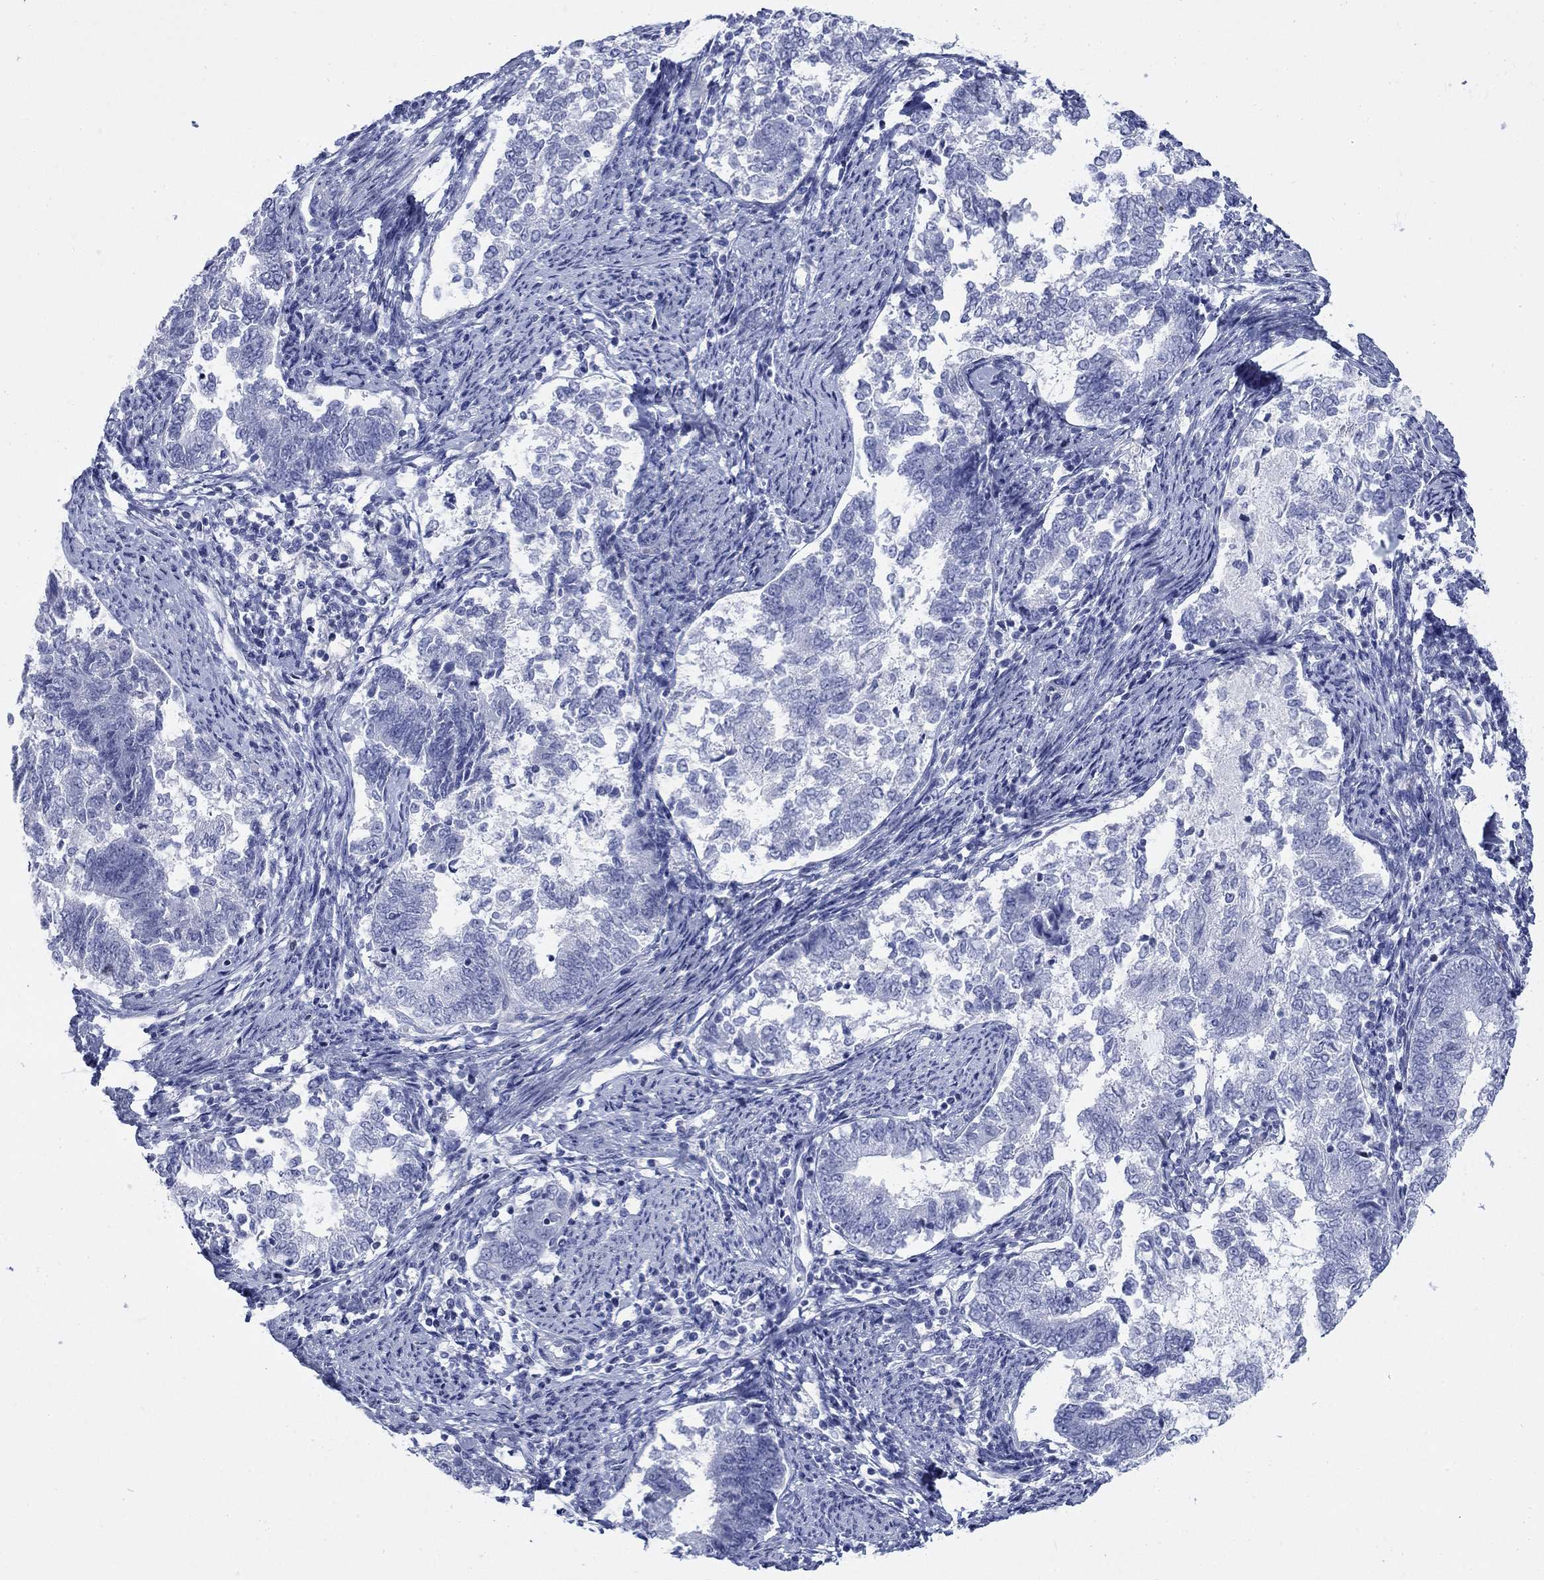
{"staining": {"intensity": "negative", "quantity": "none", "location": "none"}, "tissue": "endometrial cancer", "cell_type": "Tumor cells", "image_type": "cancer", "snomed": [{"axis": "morphology", "description": "Adenocarcinoma, NOS"}, {"axis": "topography", "description": "Endometrium"}], "caption": "This is a micrograph of immunohistochemistry (IHC) staining of endometrial adenocarcinoma, which shows no positivity in tumor cells.", "gene": "IGF2BP3", "patient": {"sex": "female", "age": 65}}